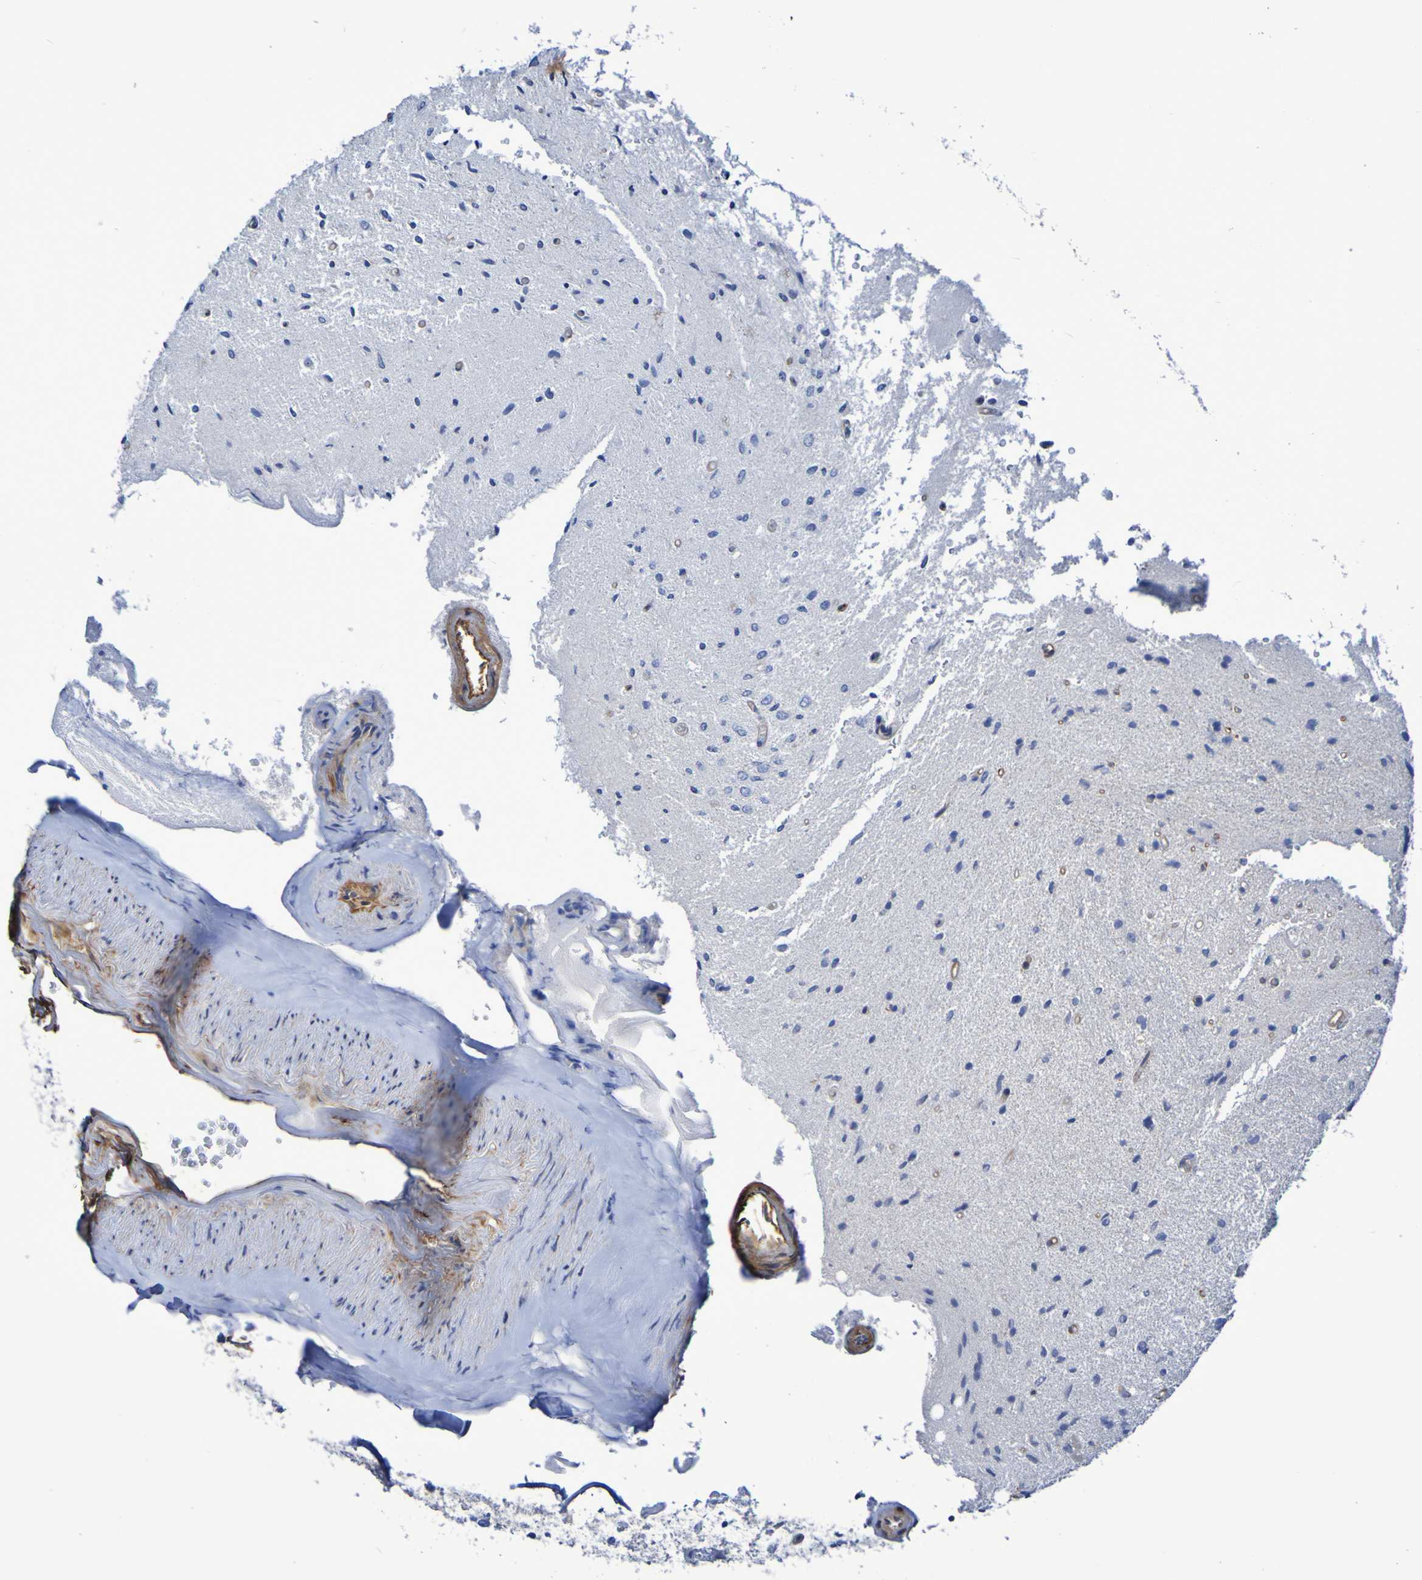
{"staining": {"intensity": "negative", "quantity": "none", "location": "none"}, "tissue": "glioma", "cell_type": "Tumor cells", "image_type": "cancer", "snomed": [{"axis": "morphology", "description": "Glioma, malignant, Low grade"}, {"axis": "topography", "description": "Brain"}], "caption": "Tumor cells show no significant expression in malignant glioma (low-grade). (Stains: DAB (3,3'-diaminobenzidine) IHC with hematoxylin counter stain, Microscopy: brightfield microscopy at high magnification).", "gene": "LPP", "patient": {"sex": "male", "age": 77}}